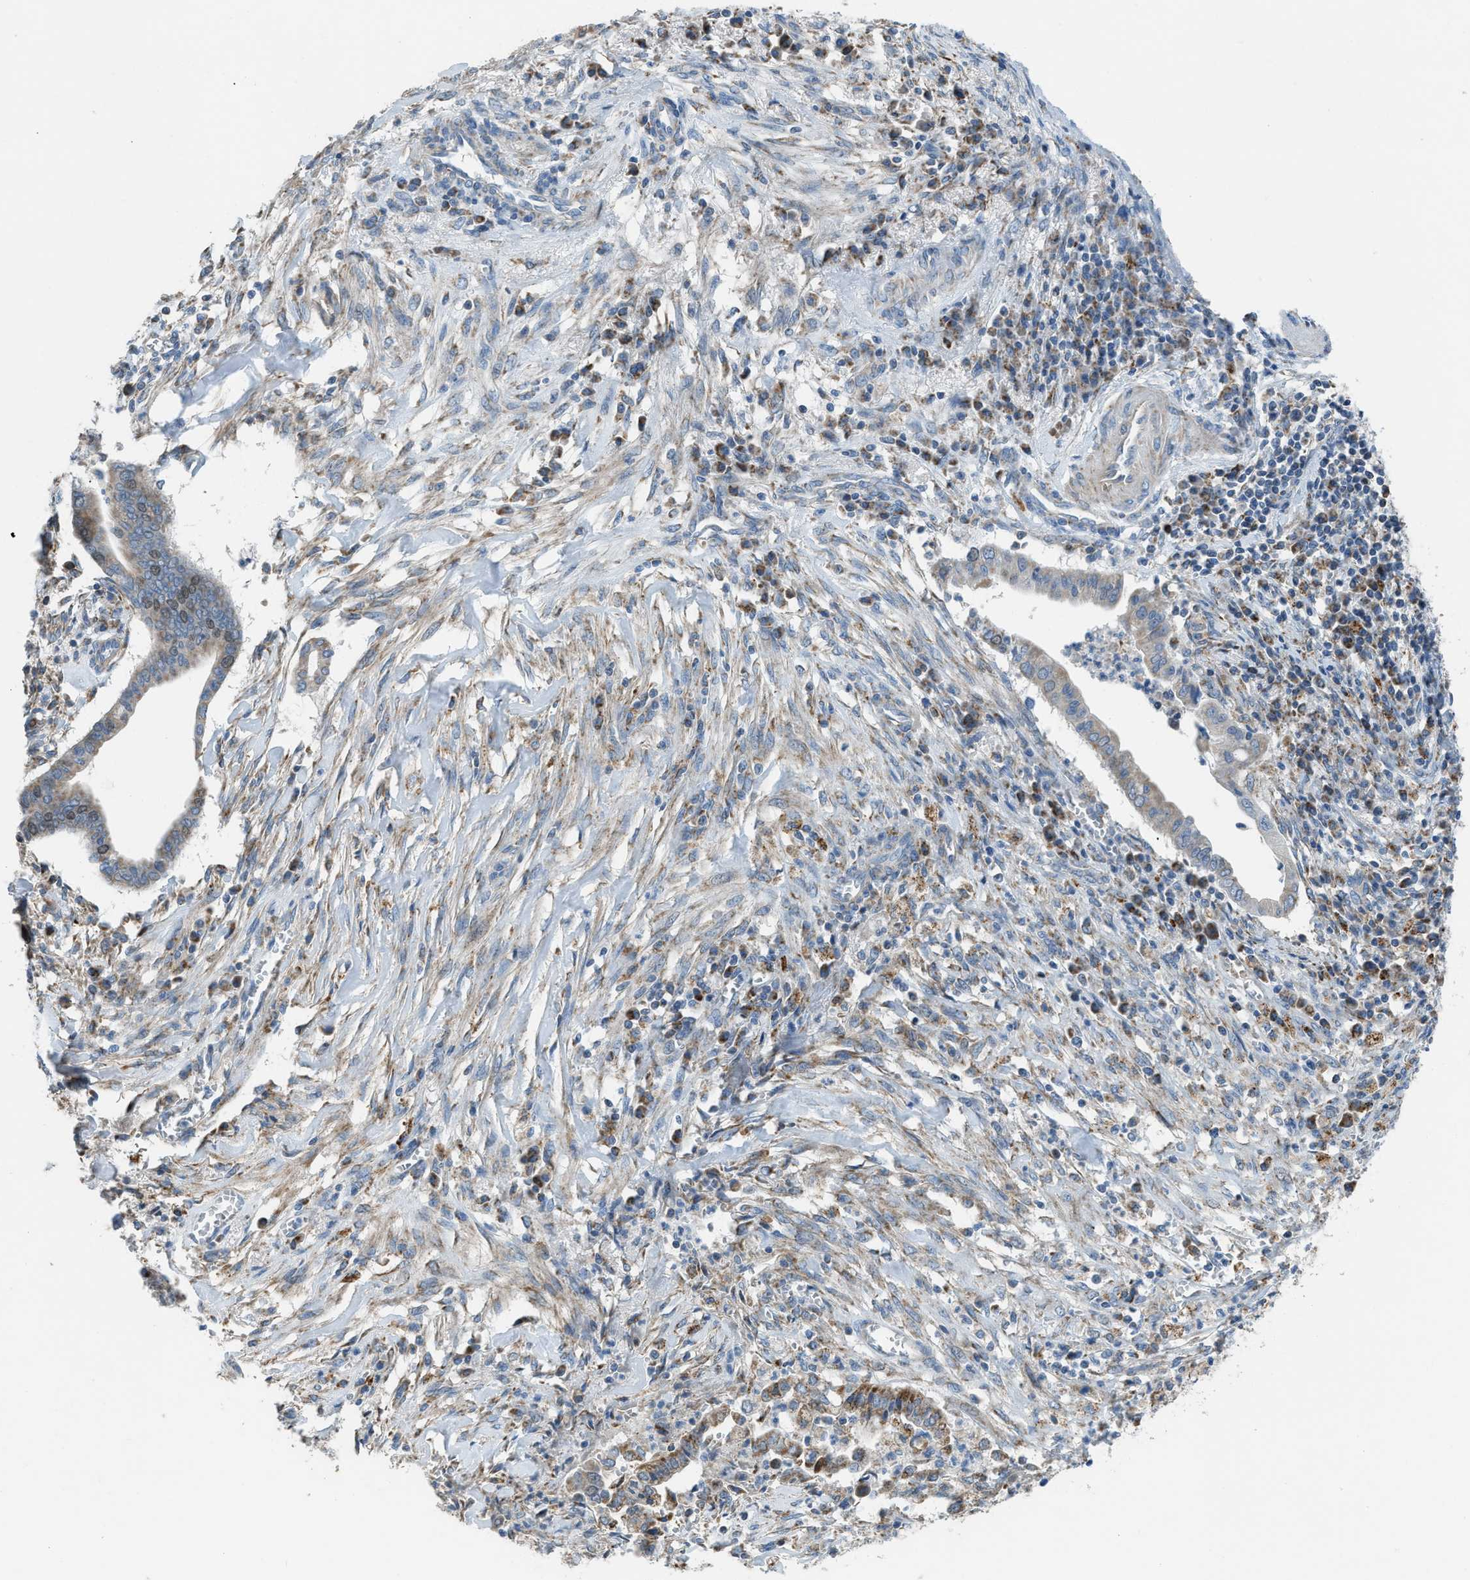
{"staining": {"intensity": "weak", "quantity": "25%-75%", "location": "cytoplasmic/membranous"}, "tissue": "cervical cancer", "cell_type": "Tumor cells", "image_type": "cancer", "snomed": [{"axis": "morphology", "description": "Adenocarcinoma, NOS"}, {"axis": "topography", "description": "Cervix"}], "caption": "Immunohistochemical staining of human cervical cancer (adenocarcinoma) demonstrates low levels of weak cytoplasmic/membranous protein staining in about 25%-75% of tumor cells.", "gene": "SMIM20", "patient": {"sex": "female", "age": 44}}